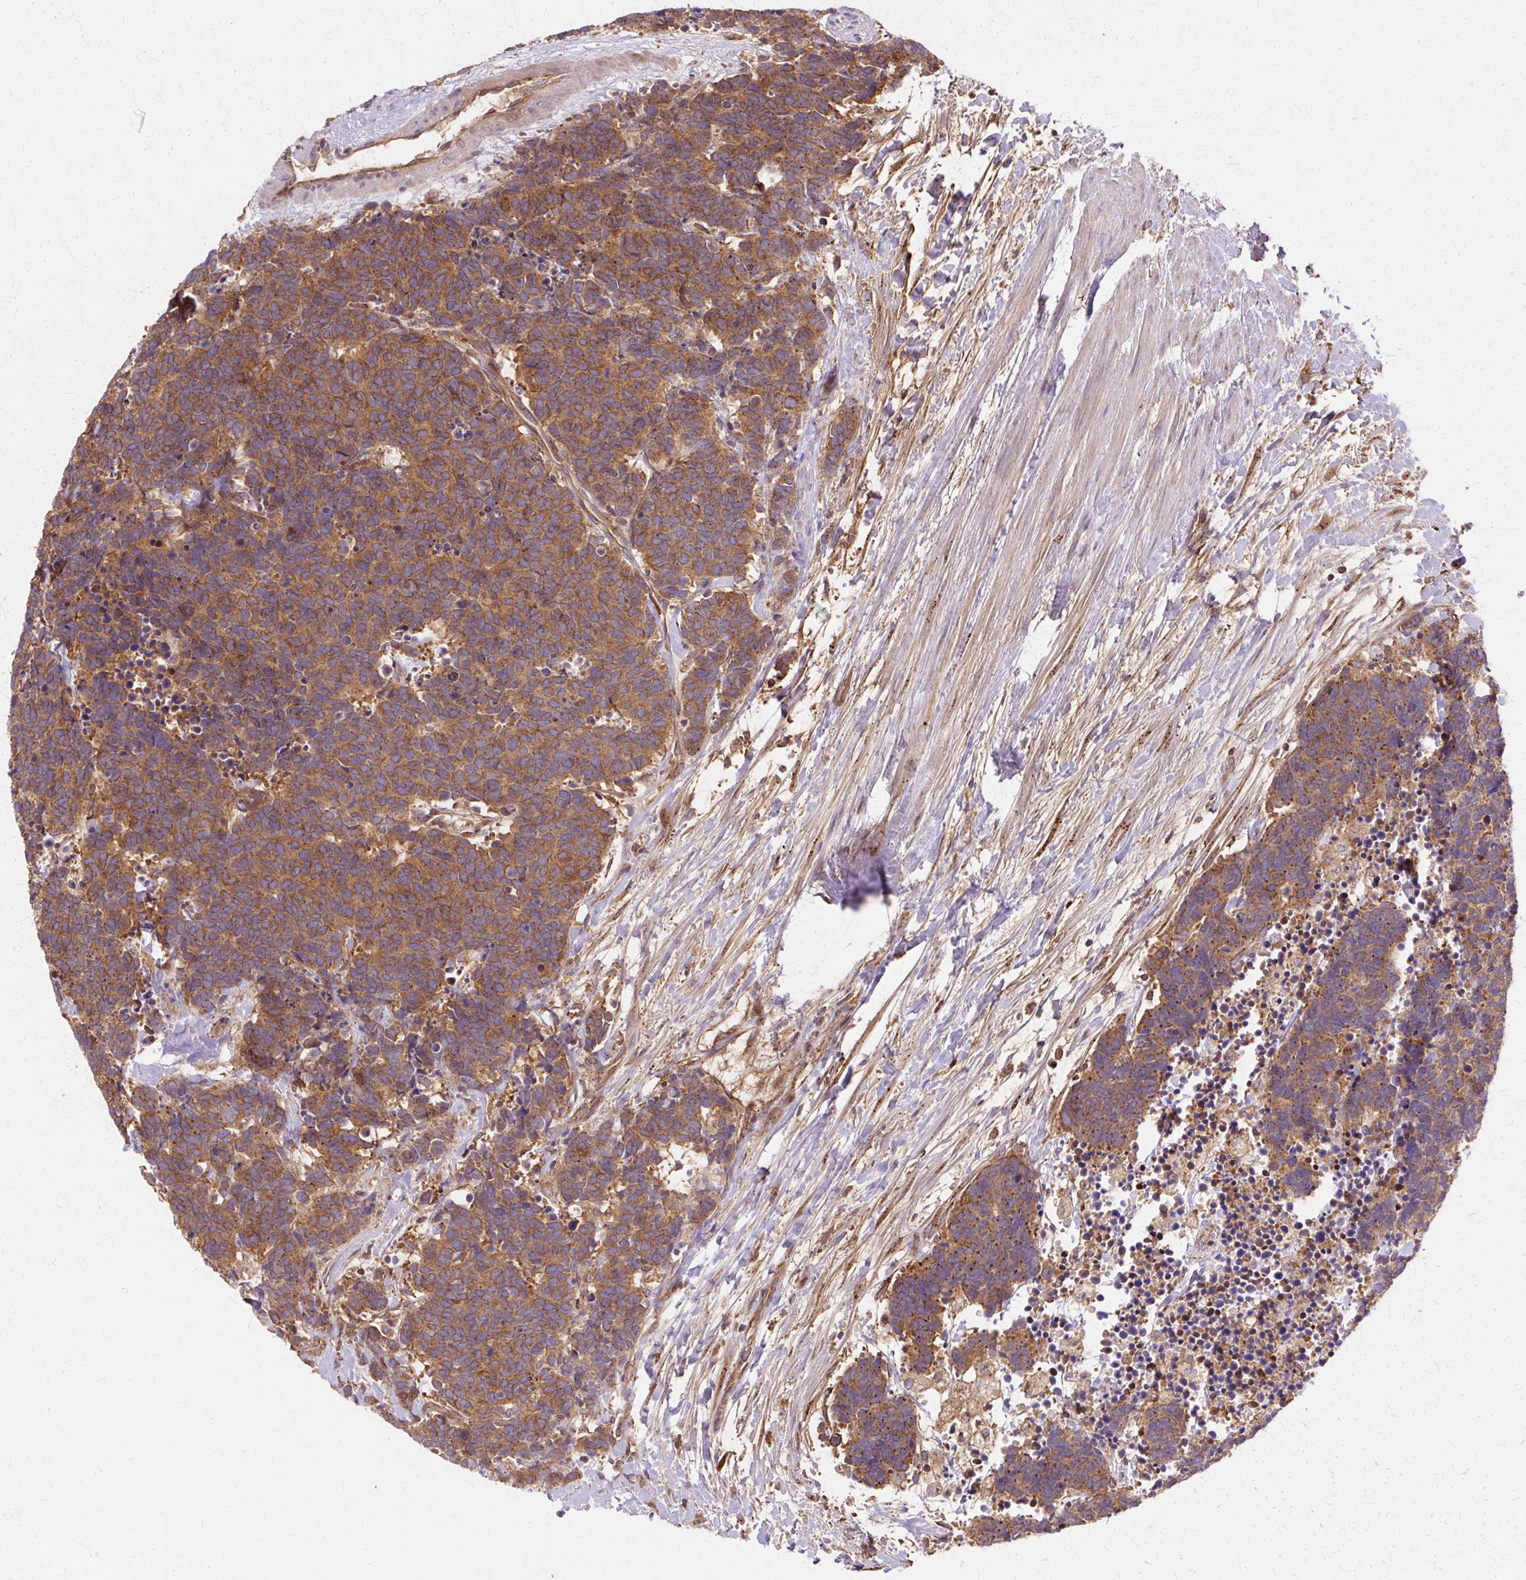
{"staining": {"intensity": "moderate", "quantity": ">75%", "location": "cytoplasmic/membranous"}, "tissue": "carcinoid", "cell_type": "Tumor cells", "image_type": "cancer", "snomed": [{"axis": "morphology", "description": "Carcinoma, NOS"}, {"axis": "morphology", "description": "Carcinoid, malignant, NOS"}, {"axis": "topography", "description": "Prostate"}], "caption": "Tumor cells show medium levels of moderate cytoplasmic/membranous expression in approximately >75% of cells in human carcinoid. (Stains: DAB (3,3'-diaminobenzidine) in brown, nuclei in blue, Microscopy: brightfield microscopy at high magnification).", "gene": "COPB1", "patient": {"sex": "male", "age": 57}}